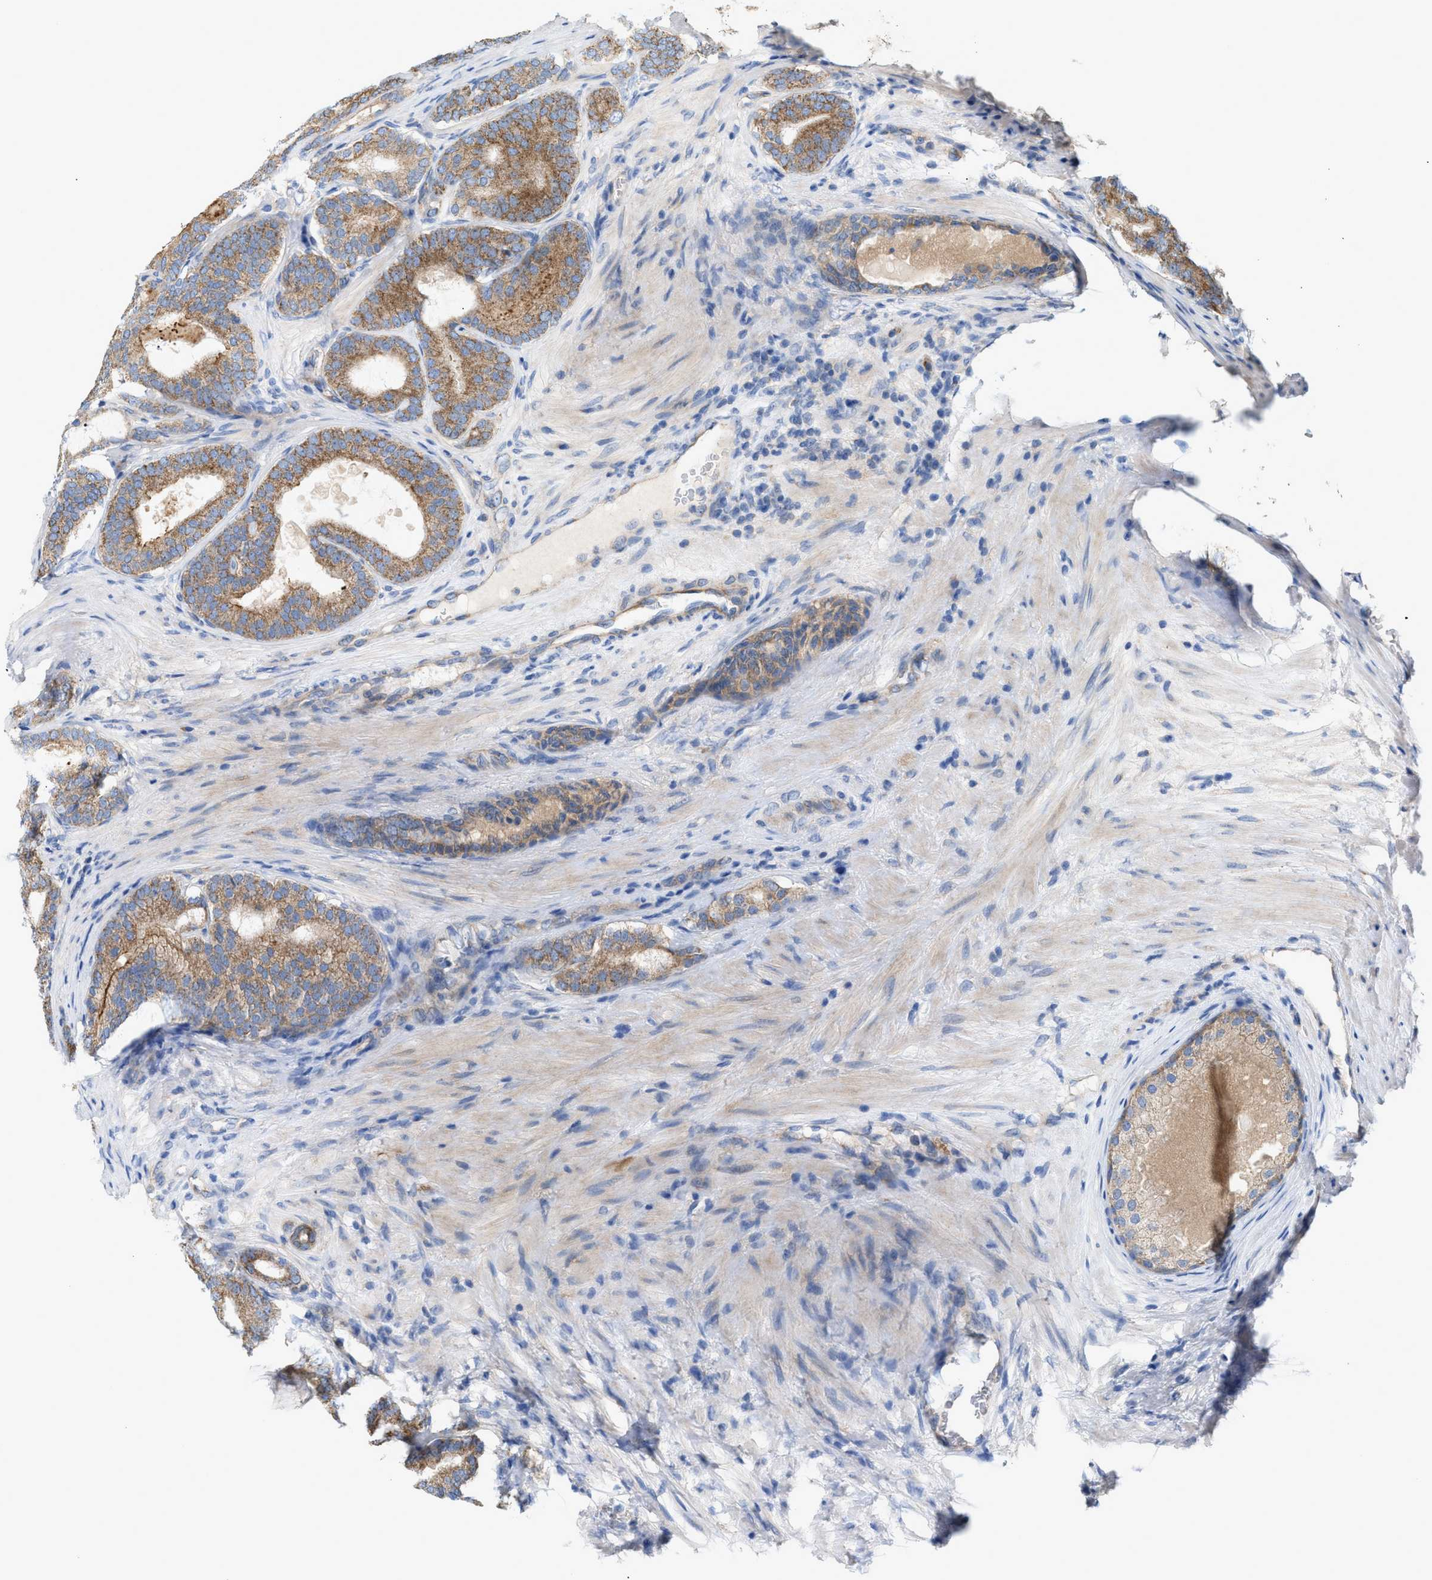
{"staining": {"intensity": "moderate", "quantity": ">75%", "location": "cytoplasmic/membranous"}, "tissue": "prostate cancer", "cell_type": "Tumor cells", "image_type": "cancer", "snomed": [{"axis": "morphology", "description": "Adenocarcinoma, High grade"}, {"axis": "topography", "description": "Prostate"}], "caption": "Tumor cells display medium levels of moderate cytoplasmic/membranous expression in approximately >75% of cells in human adenocarcinoma (high-grade) (prostate).", "gene": "OXSM", "patient": {"sex": "male", "age": 60}}